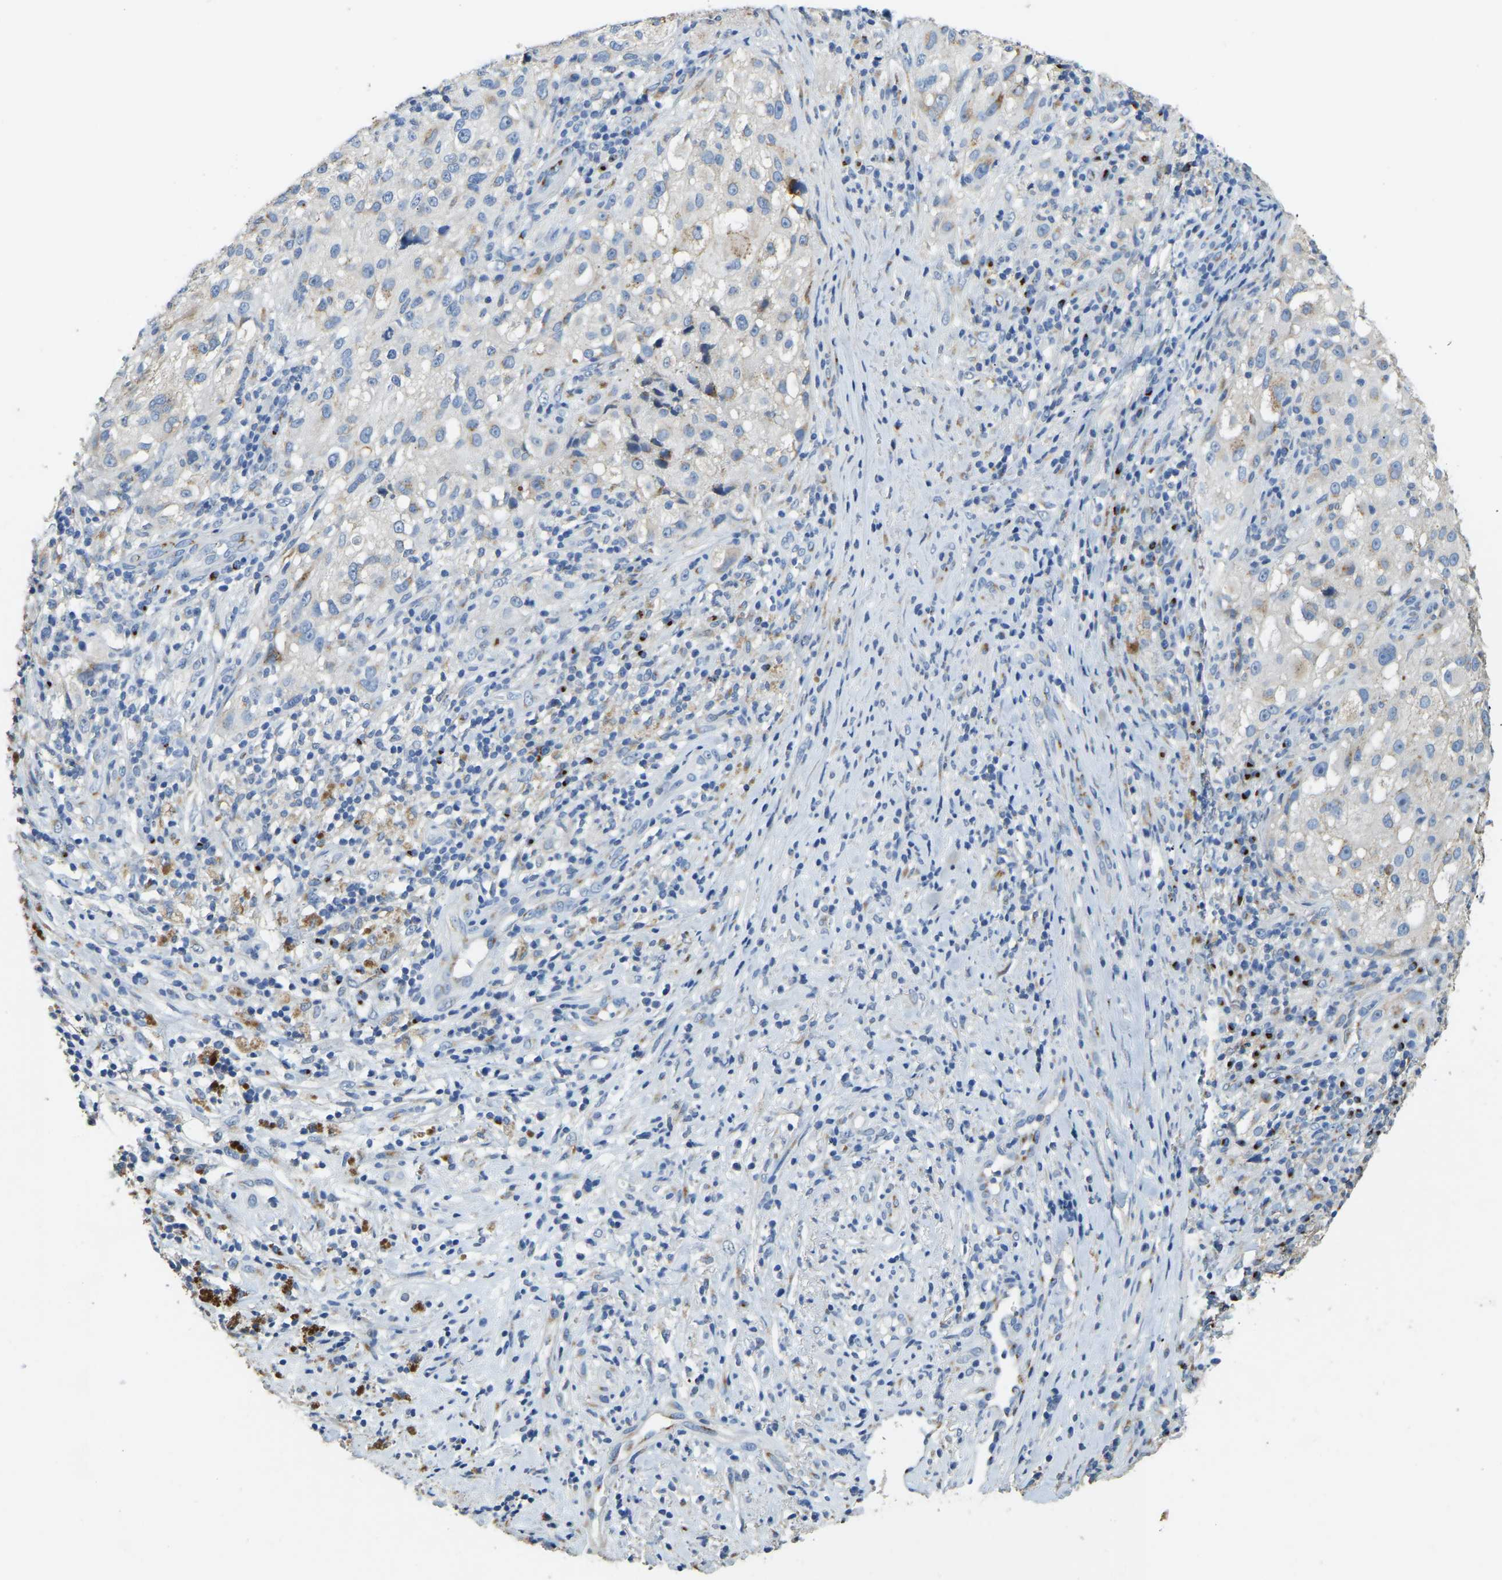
{"staining": {"intensity": "weak", "quantity": "<25%", "location": "cytoplasmic/membranous"}, "tissue": "melanoma", "cell_type": "Tumor cells", "image_type": "cancer", "snomed": [{"axis": "morphology", "description": "Necrosis, NOS"}, {"axis": "morphology", "description": "Malignant melanoma, NOS"}, {"axis": "topography", "description": "Skin"}], "caption": "Immunohistochemistry (IHC) photomicrograph of malignant melanoma stained for a protein (brown), which displays no expression in tumor cells. Brightfield microscopy of immunohistochemistry (IHC) stained with DAB (brown) and hematoxylin (blue), captured at high magnification.", "gene": "FAM174A", "patient": {"sex": "female", "age": 87}}